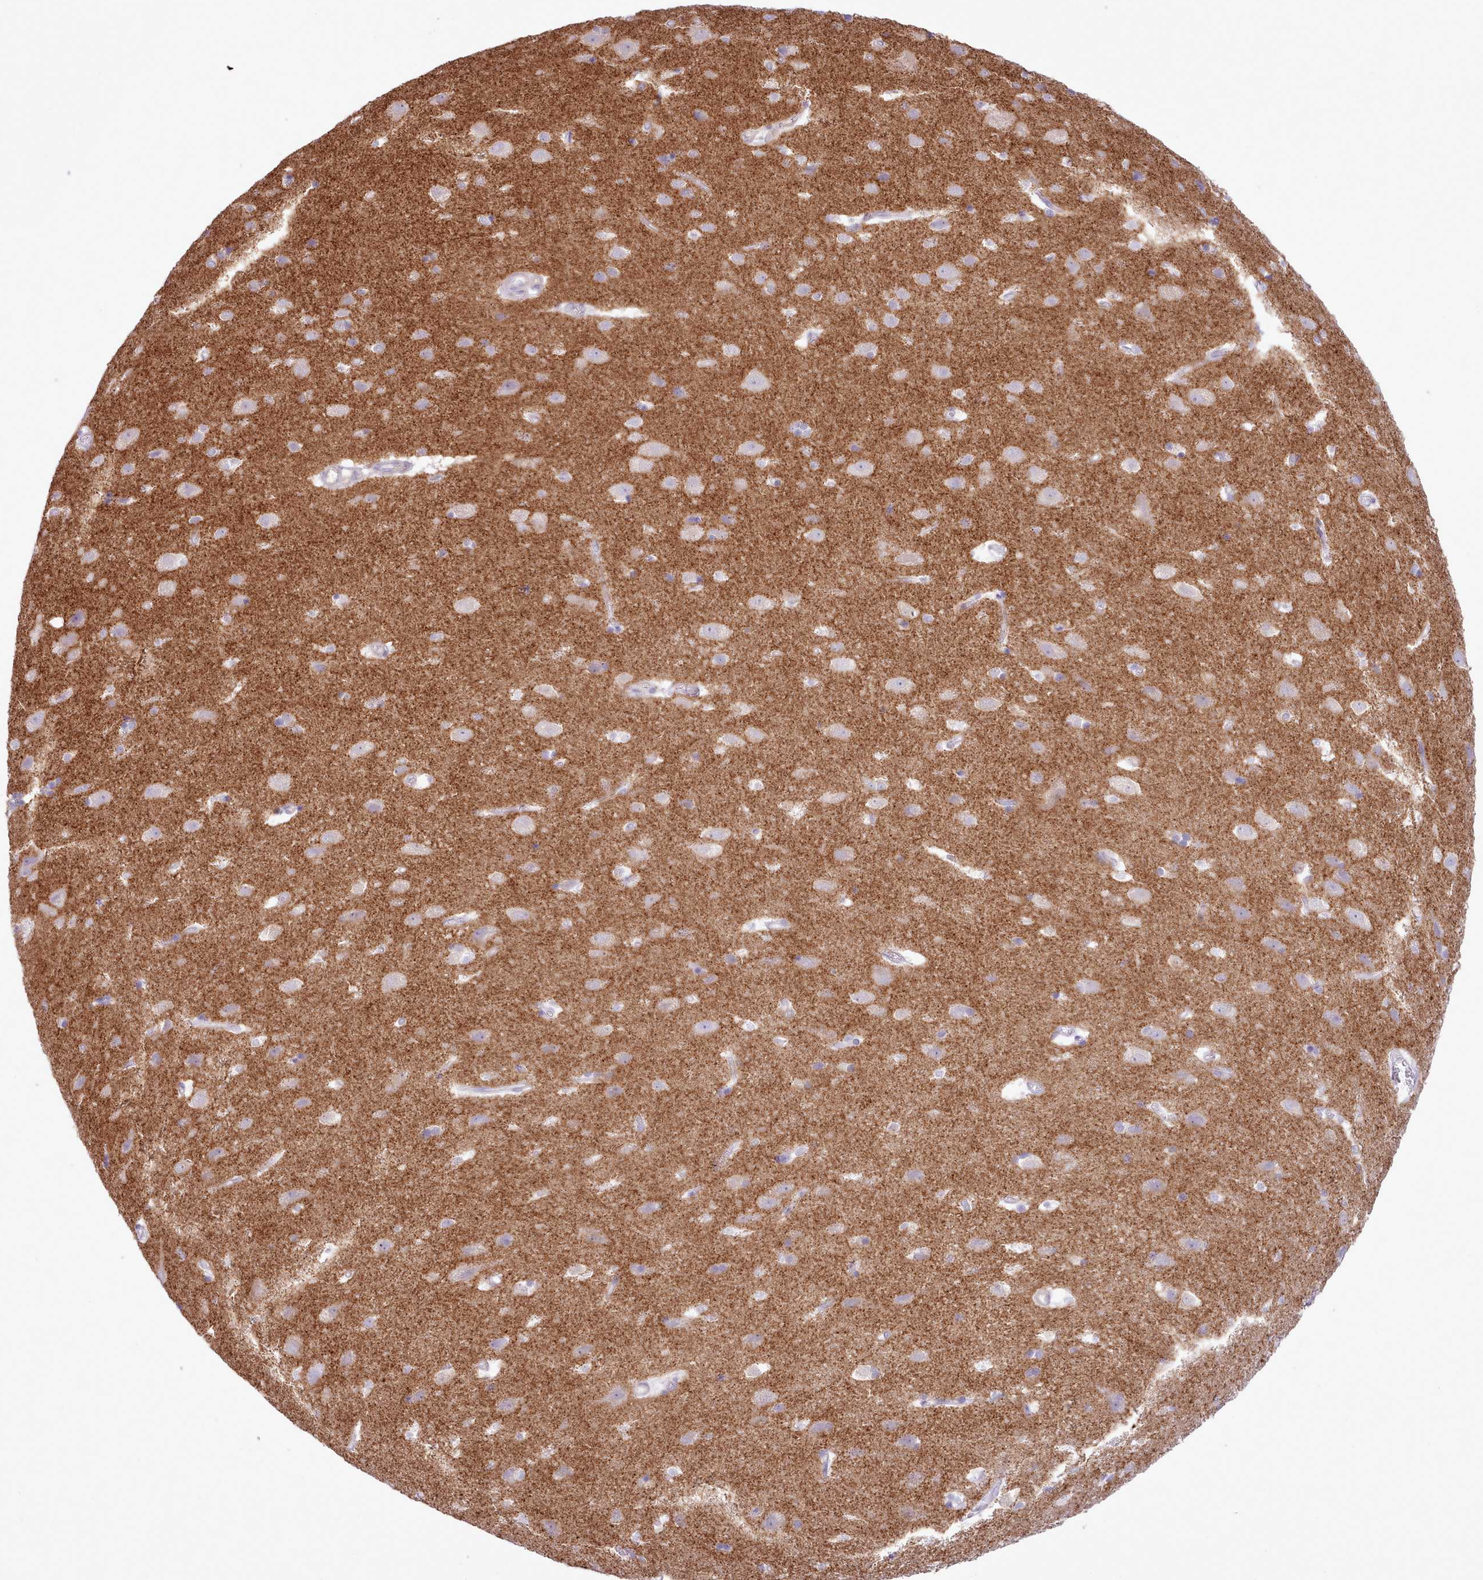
{"staining": {"intensity": "negative", "quantity": "none", "location": "none"}, "tissue": "cerebral cortex", "cell_type": "Endothelial cells", "image_type": "normal", "snomed": [{"axis": "morphology", "description": "Normal tissue, NOS"}, {"axis": "topography", "description": "Cerebral cortex"}], "caption": "High power microscopy photomicrograph of an immunohistochemistry (IHC) micrograph of benign cerebral cortex, revealing no significant positivity in endothelial cells.", "gene": "MDFI", "patient": {"sex": "male", "age": 54}}